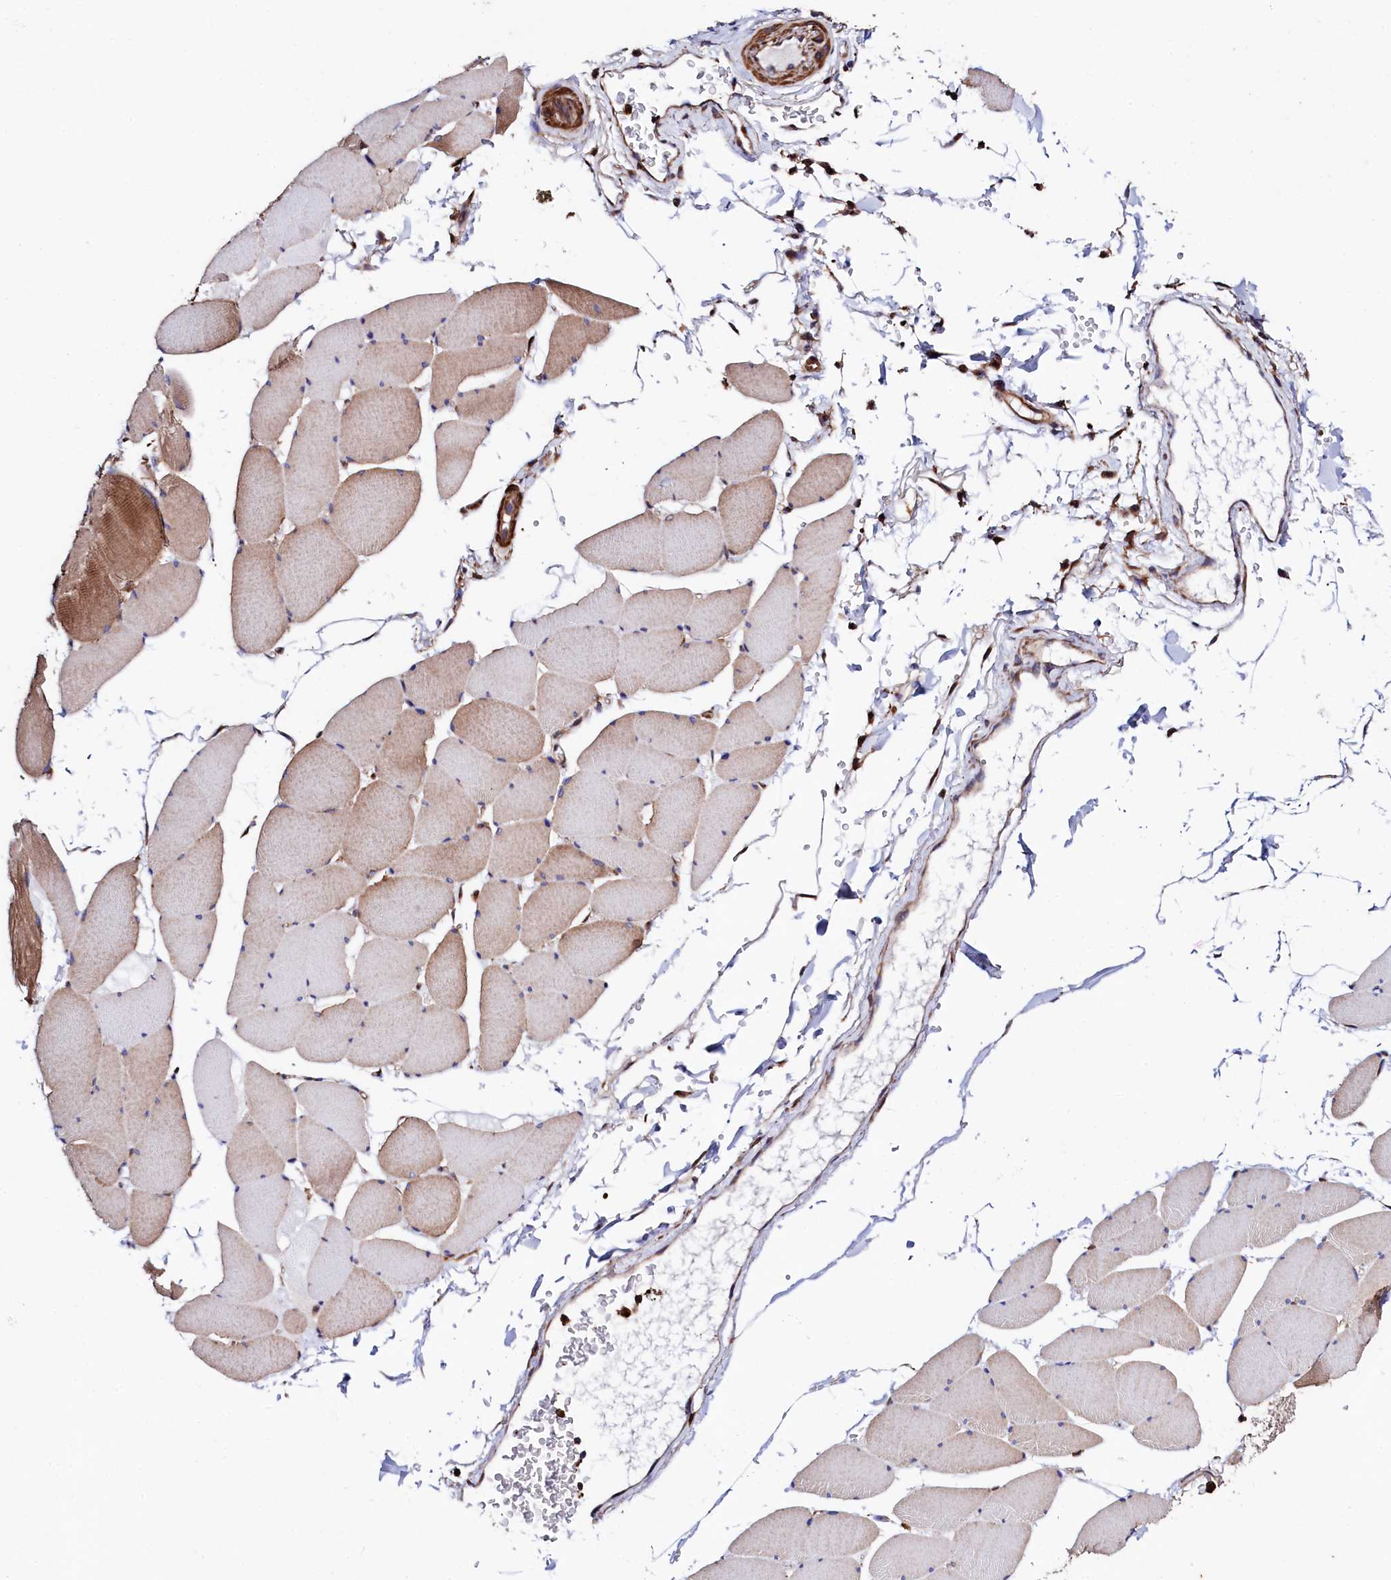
{"staining": {"intensity": "moderate", "quantity": ">75%", "location": "cytoplasmic/membranous"}, "tissue": "skeletal muscle", "cell_type": "Myocytes", "image_type": "normal", "snomed": [{"axis": "morphology", "description": "Normal tissue, NOS"}, {"axis": "topography", "description": "Skeletal muscle"}, {"axis": "topography", "description": "Head-Neck"}], "caption": "A micrograph of human skeletal muscle stained for a protein displays moderate cytoplasmic/membranous brown staining in myocytes. (DAB (3,3'-diaminobenzidine) IHC, brown staining for protein, blue staining for nuclei).", "gene": "STAMBPL1", "patient": {"sex": "male", "age": 66}}